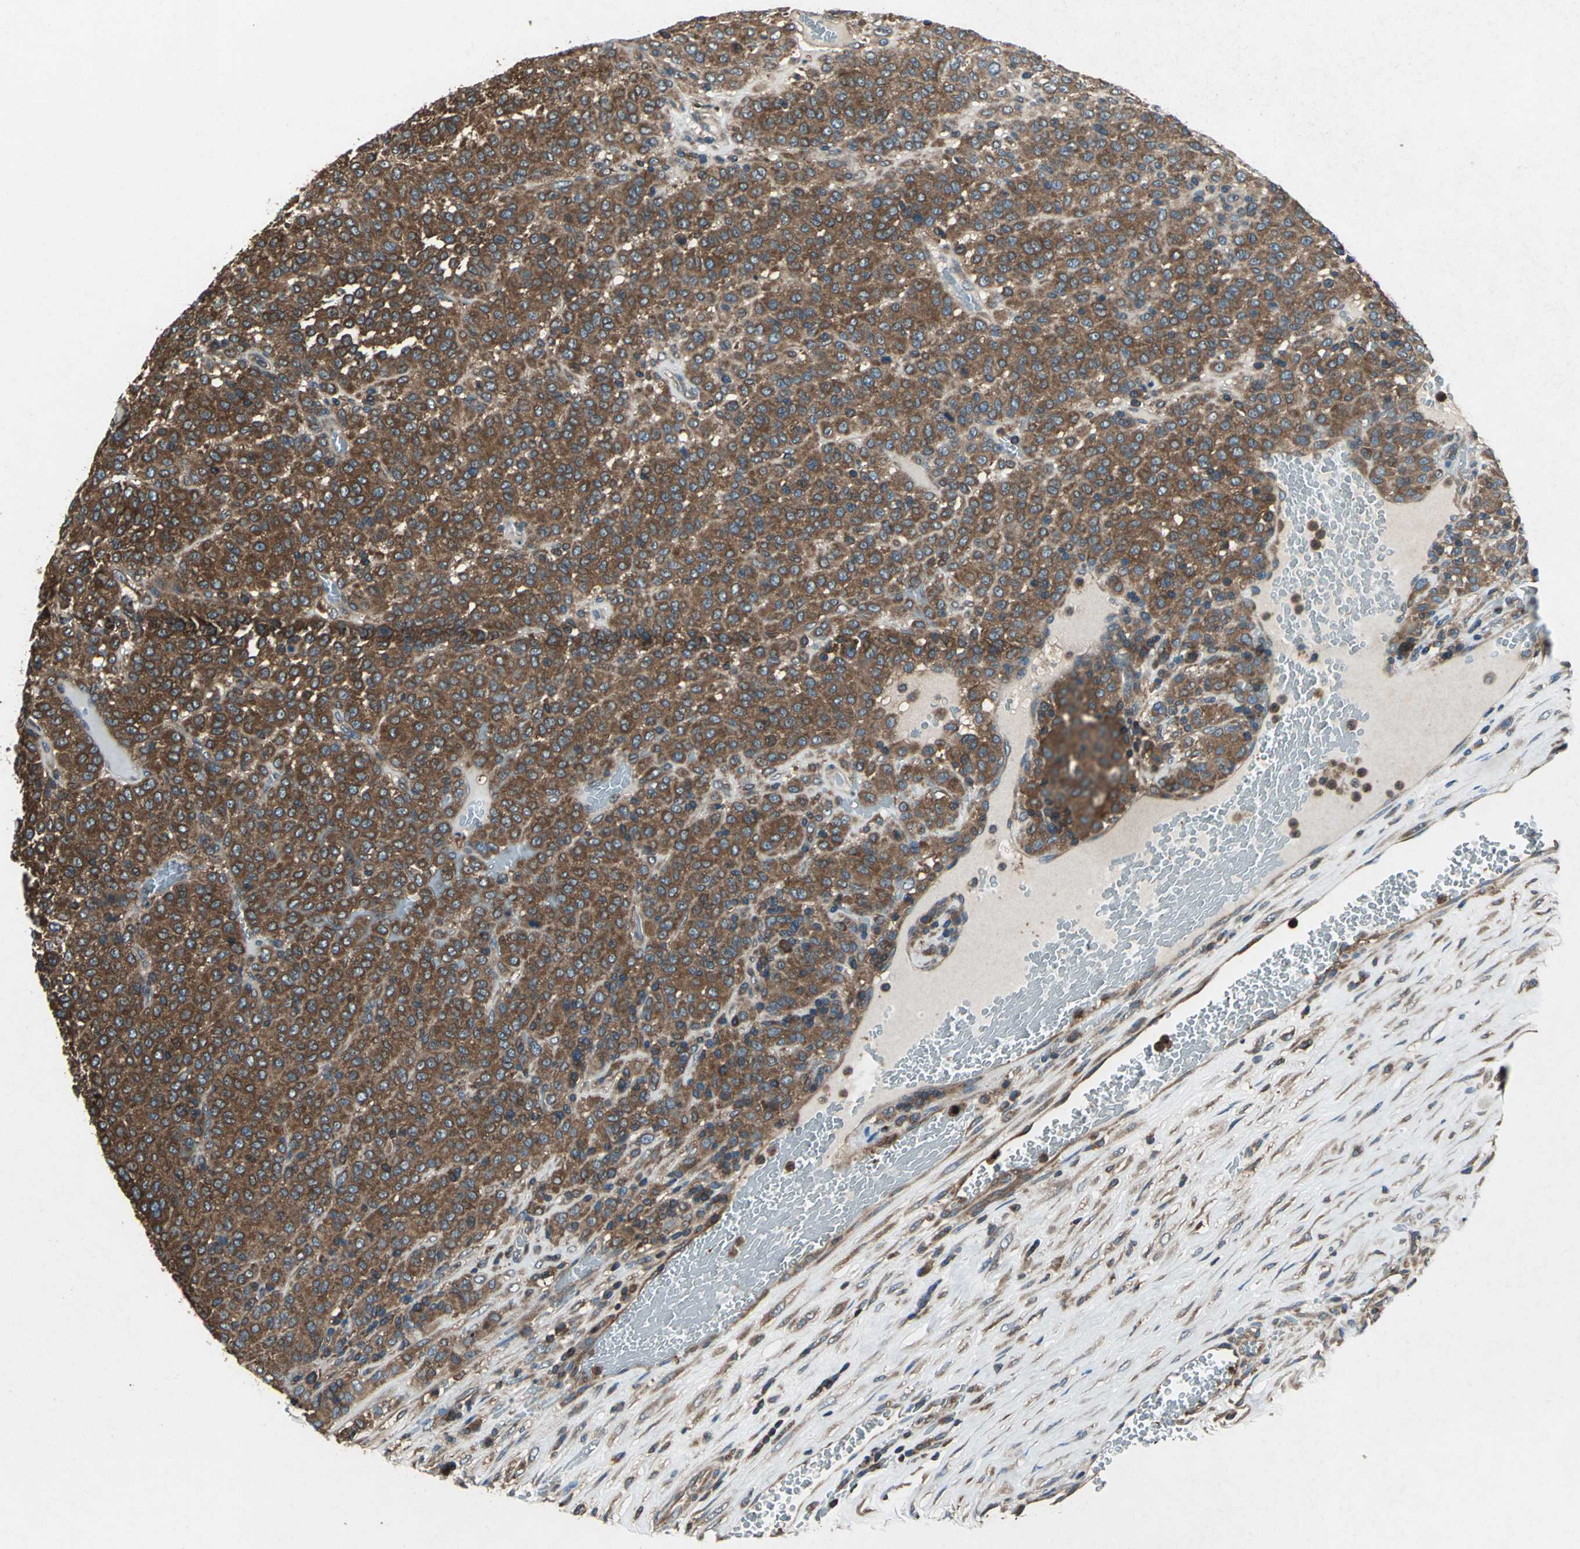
{"staining": {"intensity": "strong", "quantity": ">75%", "location": "cytoplasmic/membranous"}, "tissue": "melanoma", "cell_type": "Tumor cells", "image_type": "cancer", "snomed": [{"axis": "morphology", "description": "Malignant melanoma, Metastatic site"}, {"axis": "topography", "description": "Pancreas"}], "caption": "Malignant melanoma (metastatic site) was stained to show a protein in brown. There is high levels of strong cytoplasmic/membranous positivity in approximately >75% of tumor cells.", "gene": "CAPN1", "patient": {"sex": "female", "age": 30}}